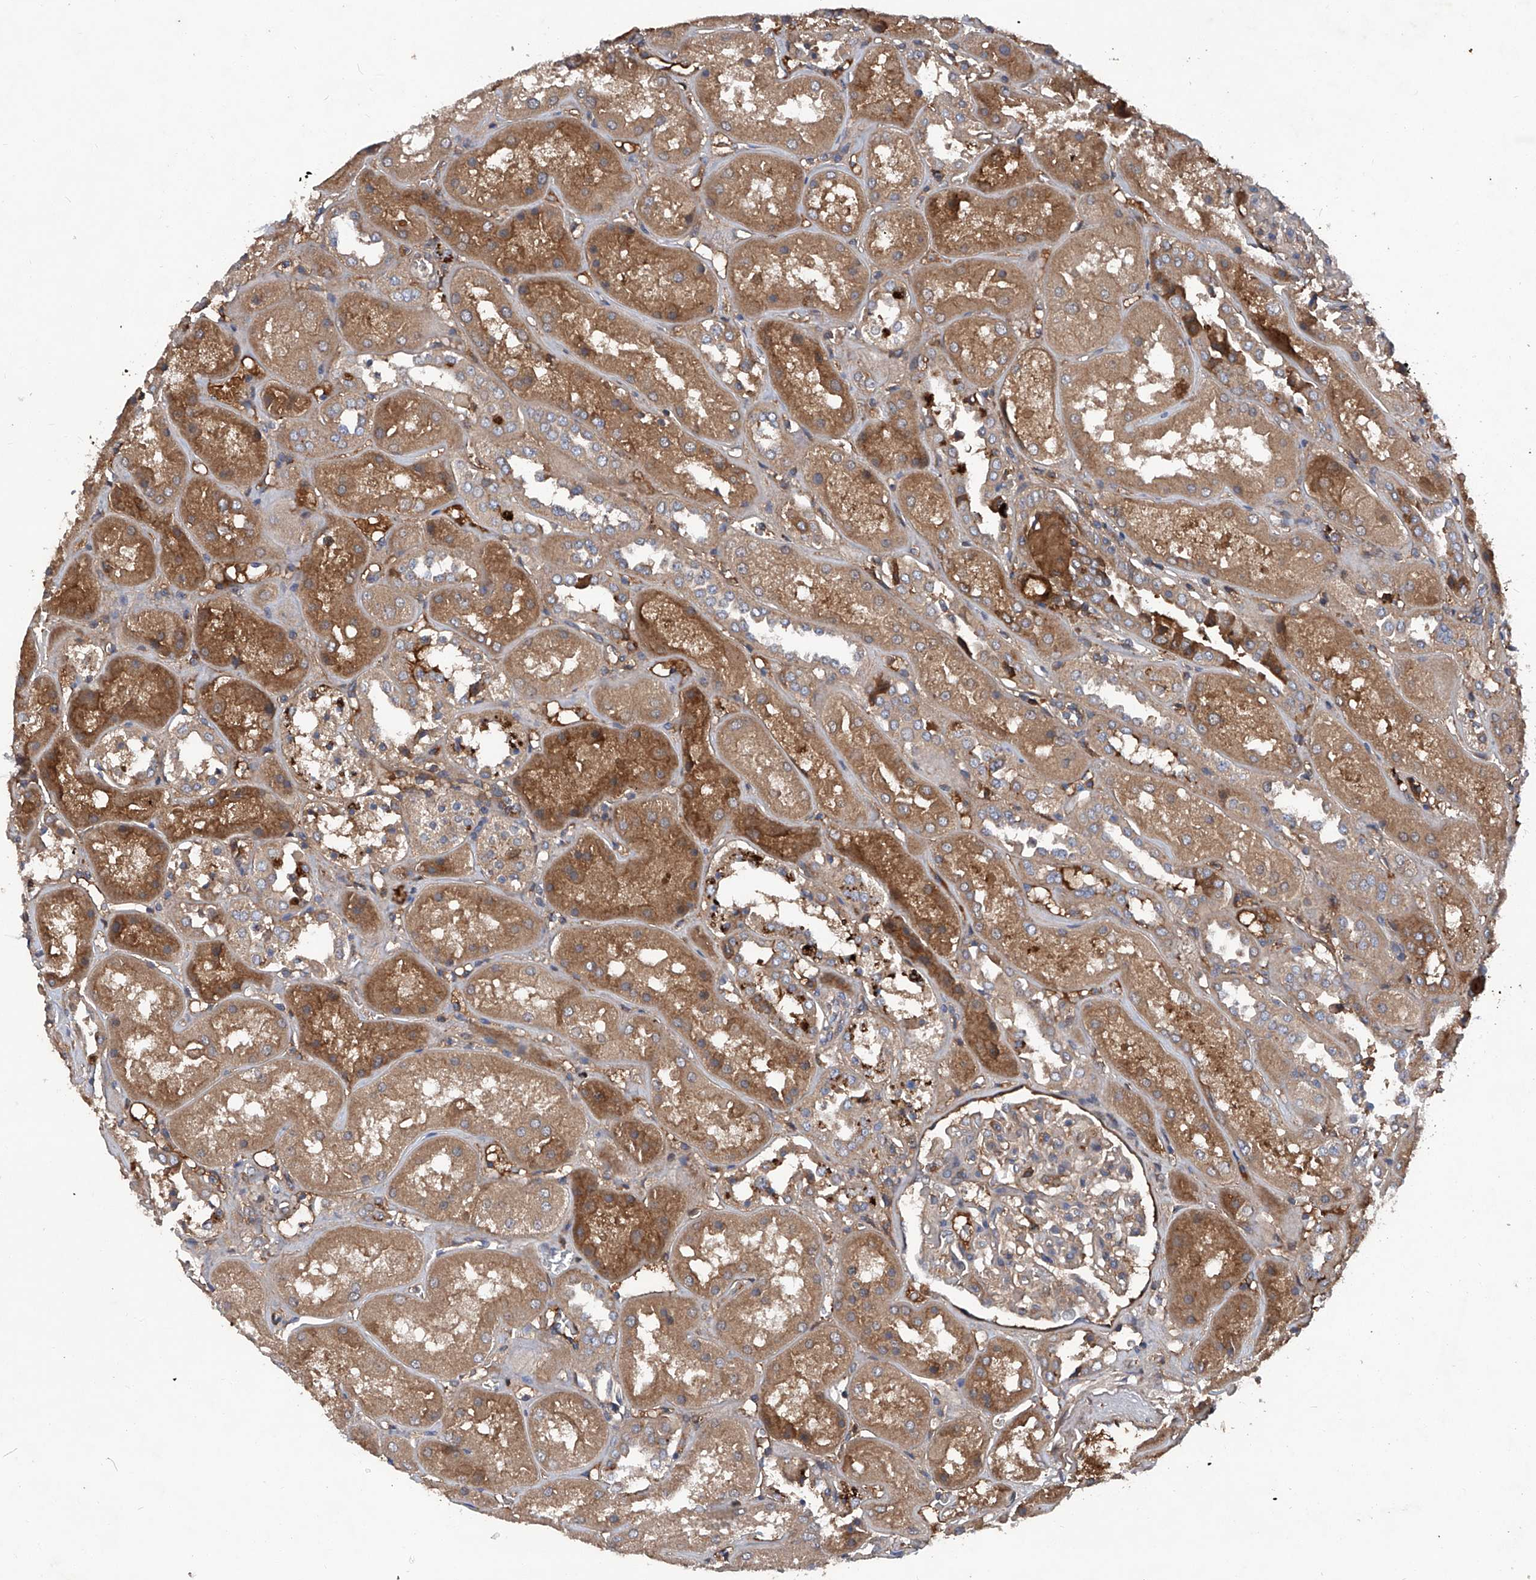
{"staining": {"intensity": "moderate", "quantity": "<25%", "location": "cytoplasmic/membranous"}, "tissue": "kidney", "cell_type": "Cells in glomeruli", "image_type": "normal", "snomed": [{"axis": "morphology", "description": "Normal tissue, NOS"}, {"axis": "topography", "description": "Kidney"}], "caption": "Immunohistochemistry micrograph of unremarkable kidney stained for a protein (brown), which shows low levels of moderate cytoplasmic/membranous expression in about <25% of cells in glomeruli.", "gene": "ASCC3", "patient": {"sex": "male", "age": 70}}